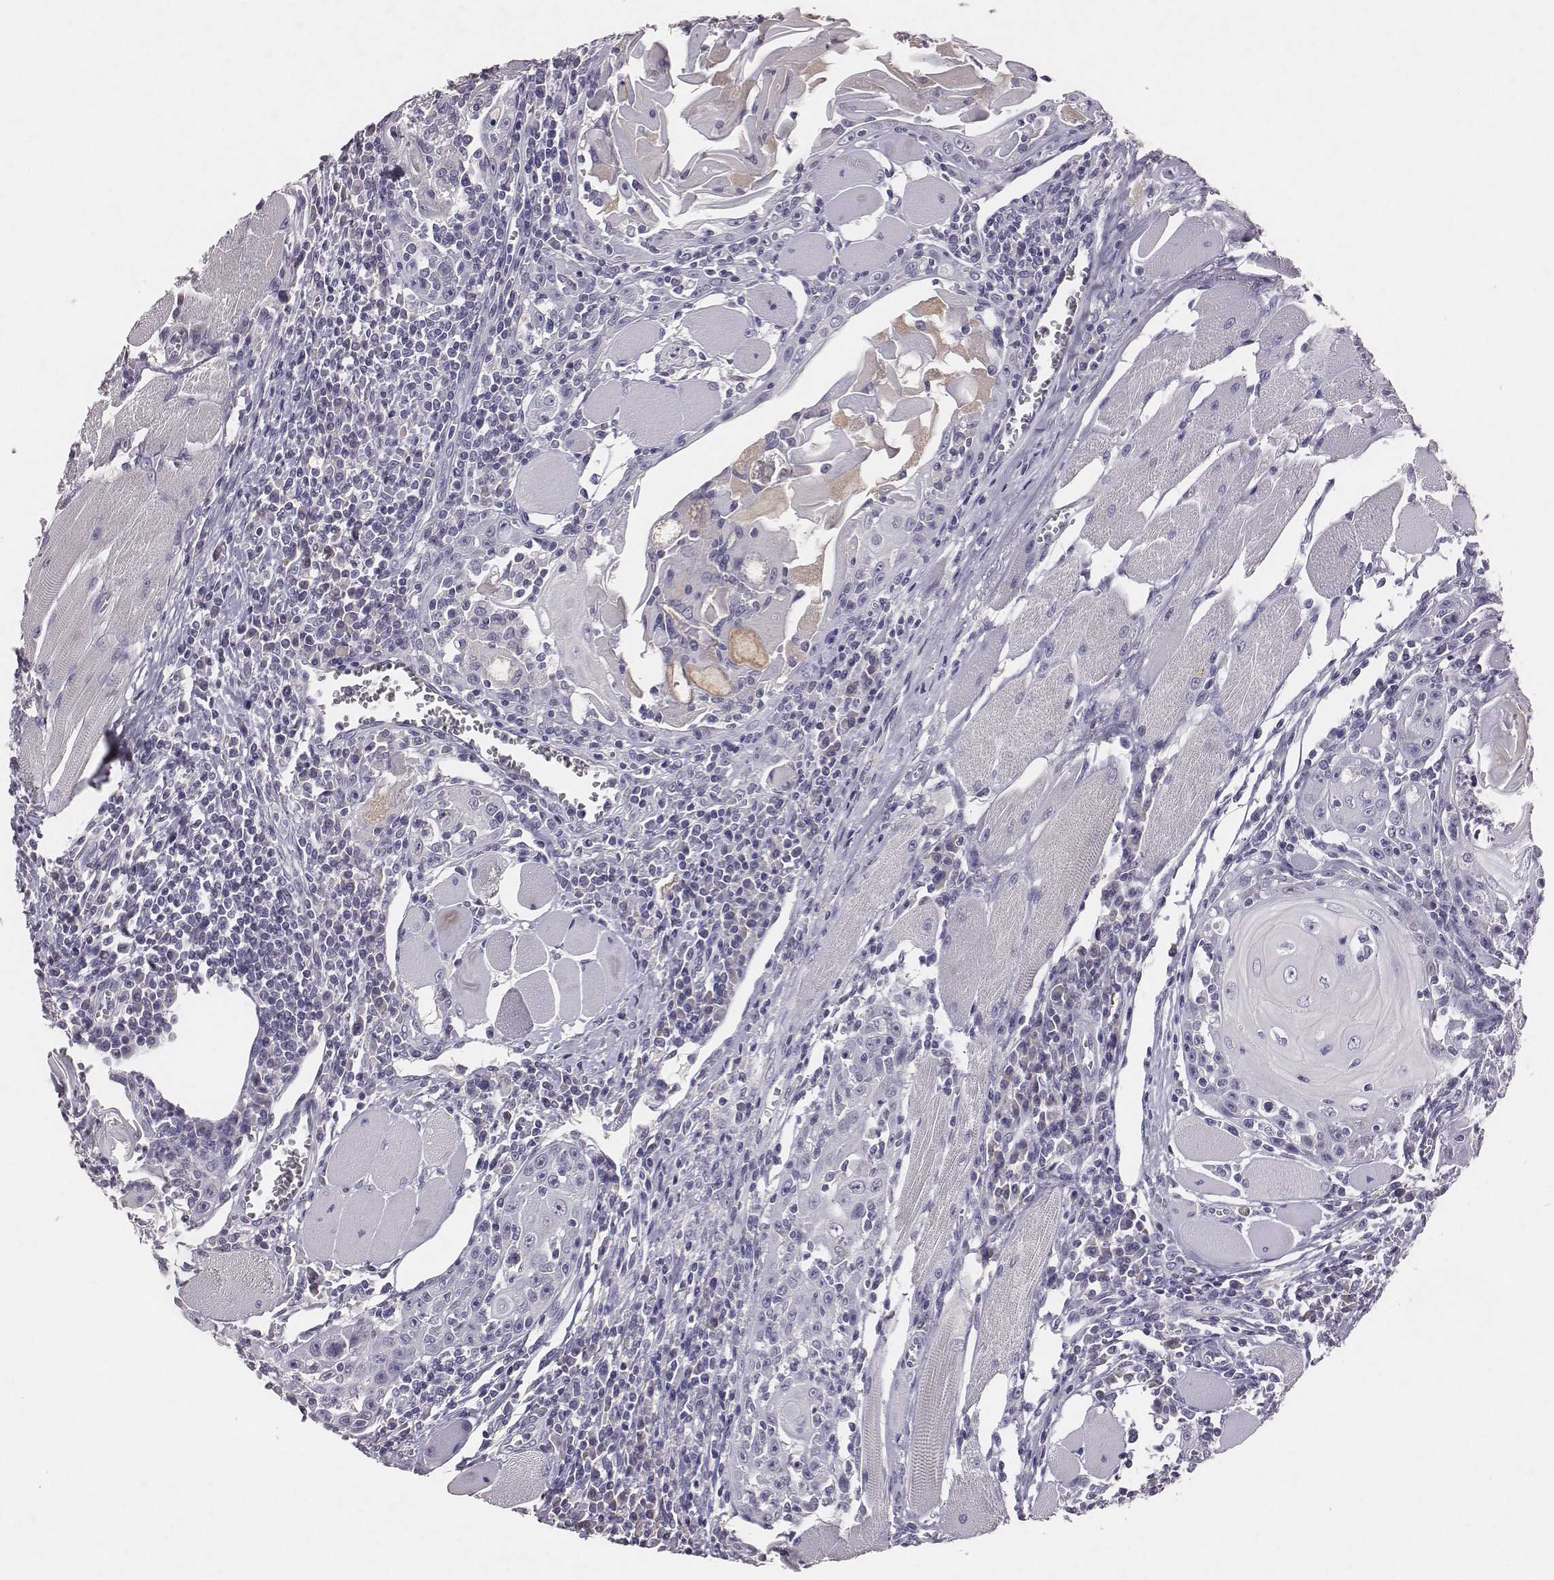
{"staining": {"intensity": "negative", "quantity": "none", "location": "none"}, "tissue": "head and neck cancer", "cell_type": "Tumor cells", "image_type": "cancer", "snomed": [{"axis": "morphology", "description": "Normal tissue, NOS"}, {"axis": "morphology", "description": "Squamous cell carcinoma, NOS"}, {"axis": "topography", "description": "Oral tissue"}, {"axis": "topography", "description": "Head-Neck"}], "caption": "Image shows no protein positivity in tumor cells of squamous cell carcinoma (head and neck) tissue. Brightfield microscopy of immunohistochemistry (IHC) stained with DAB (3,3'-diaminobenzidine) (brown) and hematoxylin (blue), captured at high magnification.", "gene": "EN1", "patient": {"sex": "male", "age": 52}}